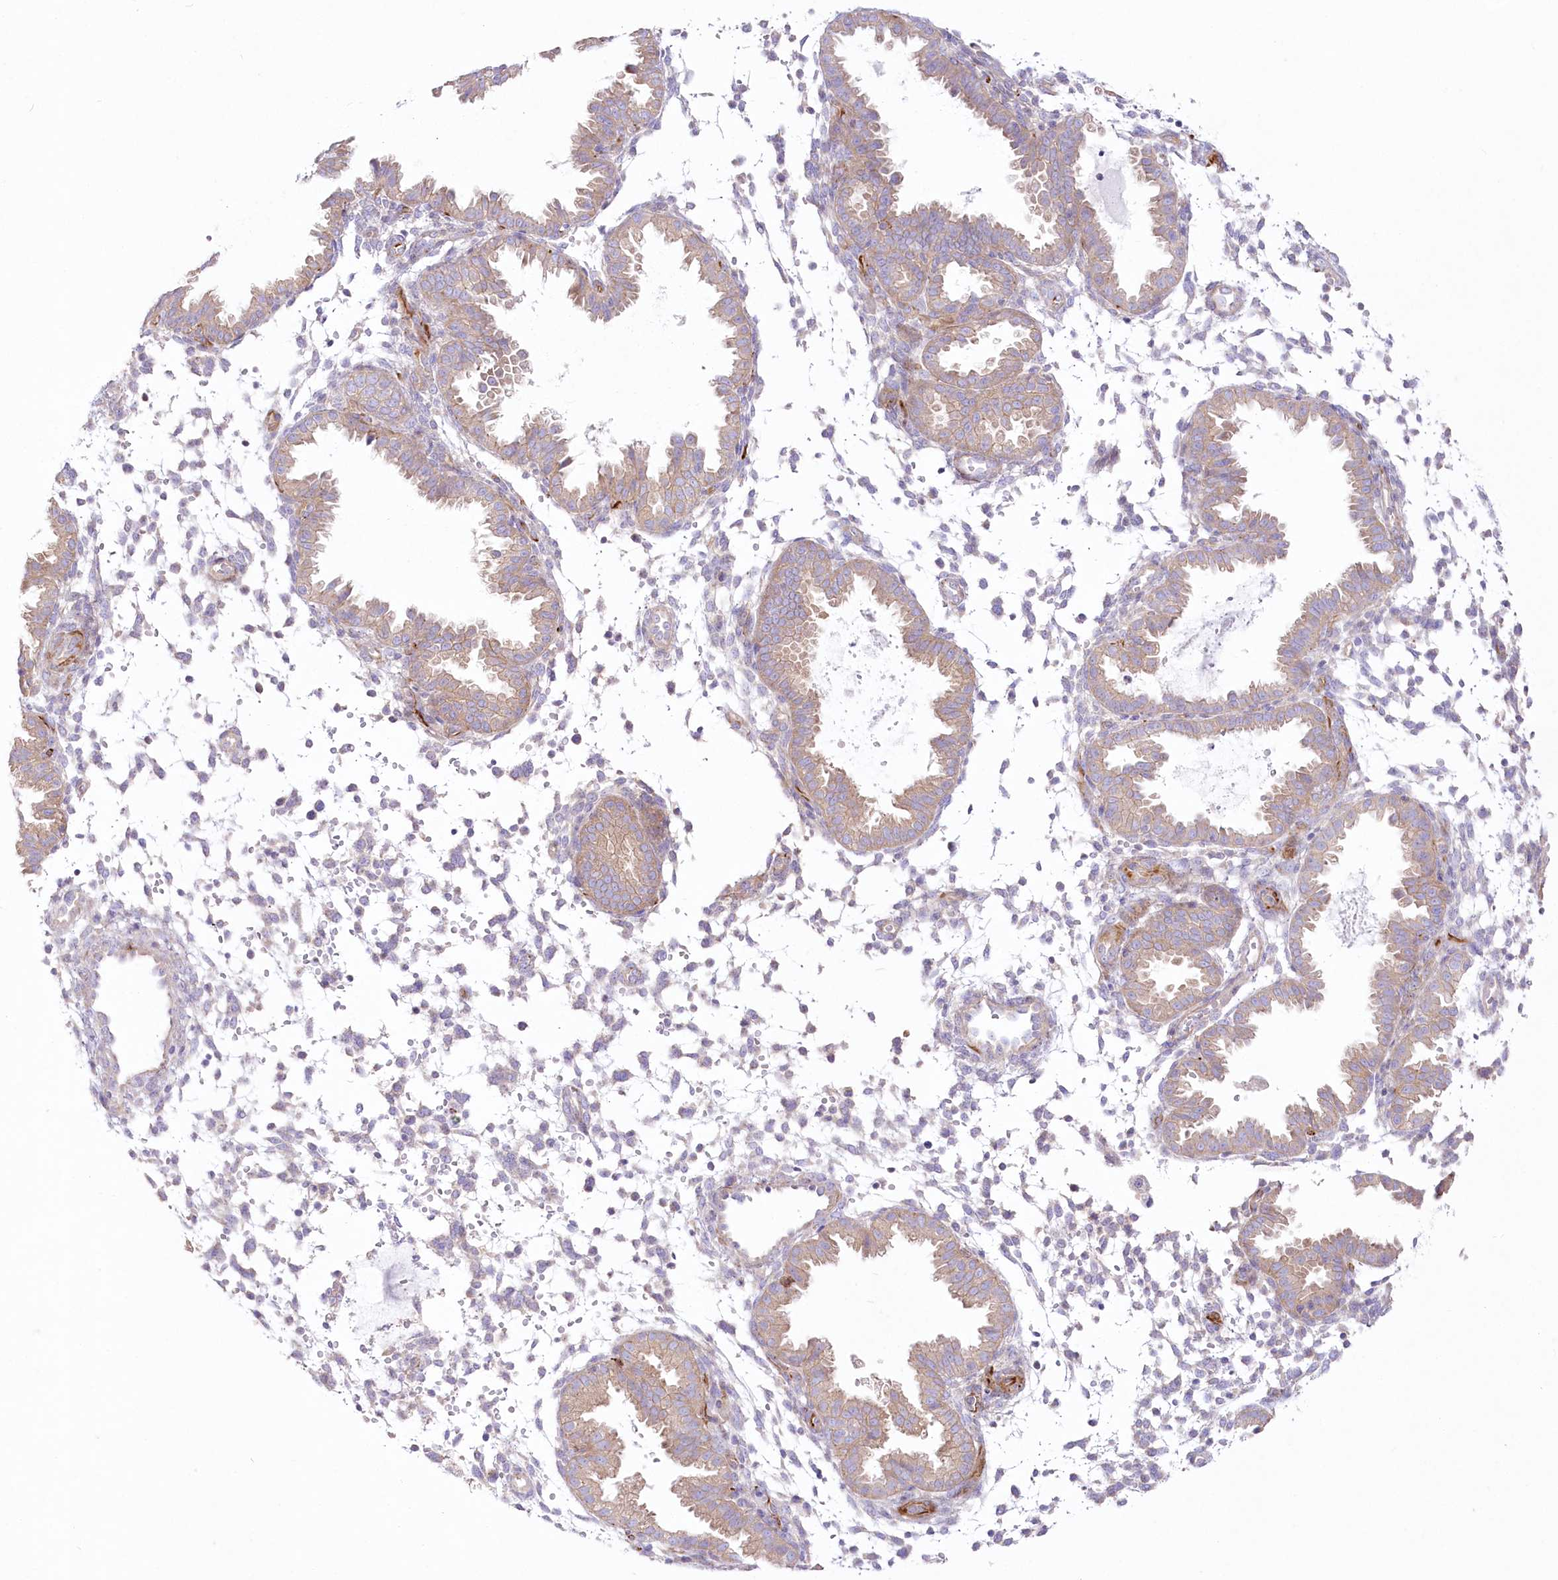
{"staining": {"intensity": "negative", "quantity": "none", "location": "none"}, "tissue": "endometrium", "cell_type": "Cells in endometrial stroma", "image_type": "normal", "snomed": [{"axis": "morphology", "description": "Normal tissue, NOS"}, {"axis": "topography", "description": "Endometrium"}], "caption": "Immunohistochemistry image of normal endometrium: human endometrium stained with DAB demonstrates no significant protein positivity in cells in endometrial stroma.", "gene": "ZNF843", "patient": {"sex": "female", "age": 33}}